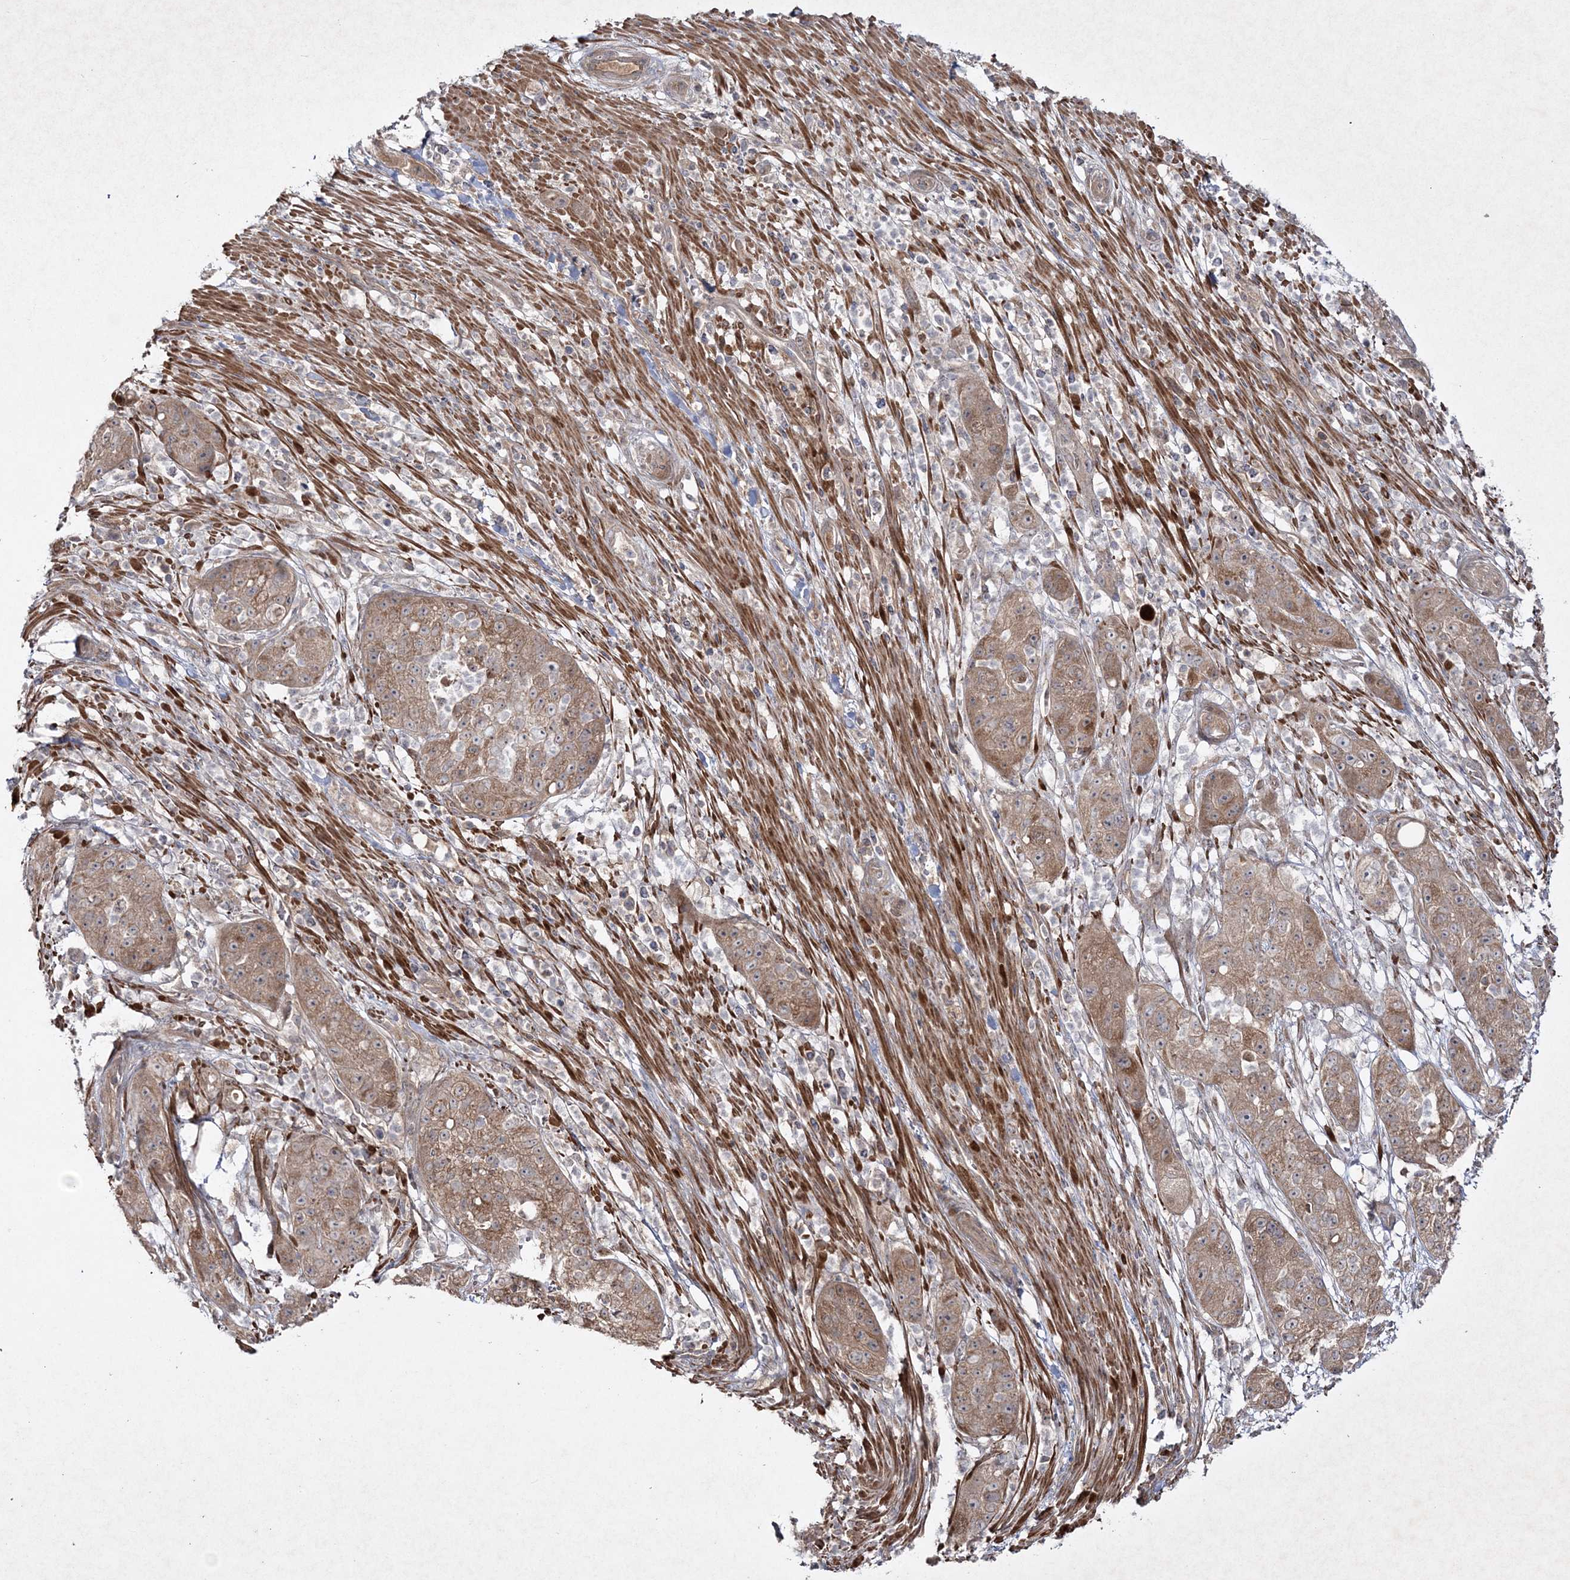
{"staining": {"intensity": "moderate", "quantity": ">75%", "location": "cytoplasmic/membranous"}, "tissue": "pancreatic cancer", "cell_type": "Tumor cells", "image_type": "cancer", "snomed": [{"axis": "morphology", "description": "Adenocarcinoma, NOS"}, {"axis": "topography", "description": "Pancreas"}], "caption": "Moderate cytoplasmic/membranous protein positivity is seen in approximately >75% of tumor cells in pancreatic adenocarcinoma. The staining was performed using DAB (3,3'-diaminobenzidine), with brown indicating positive protein expression. Nuclei are stained blue with hematoxylin.", "gene": "MOCS2", "patient": {"sex": "female", "age": 78}}